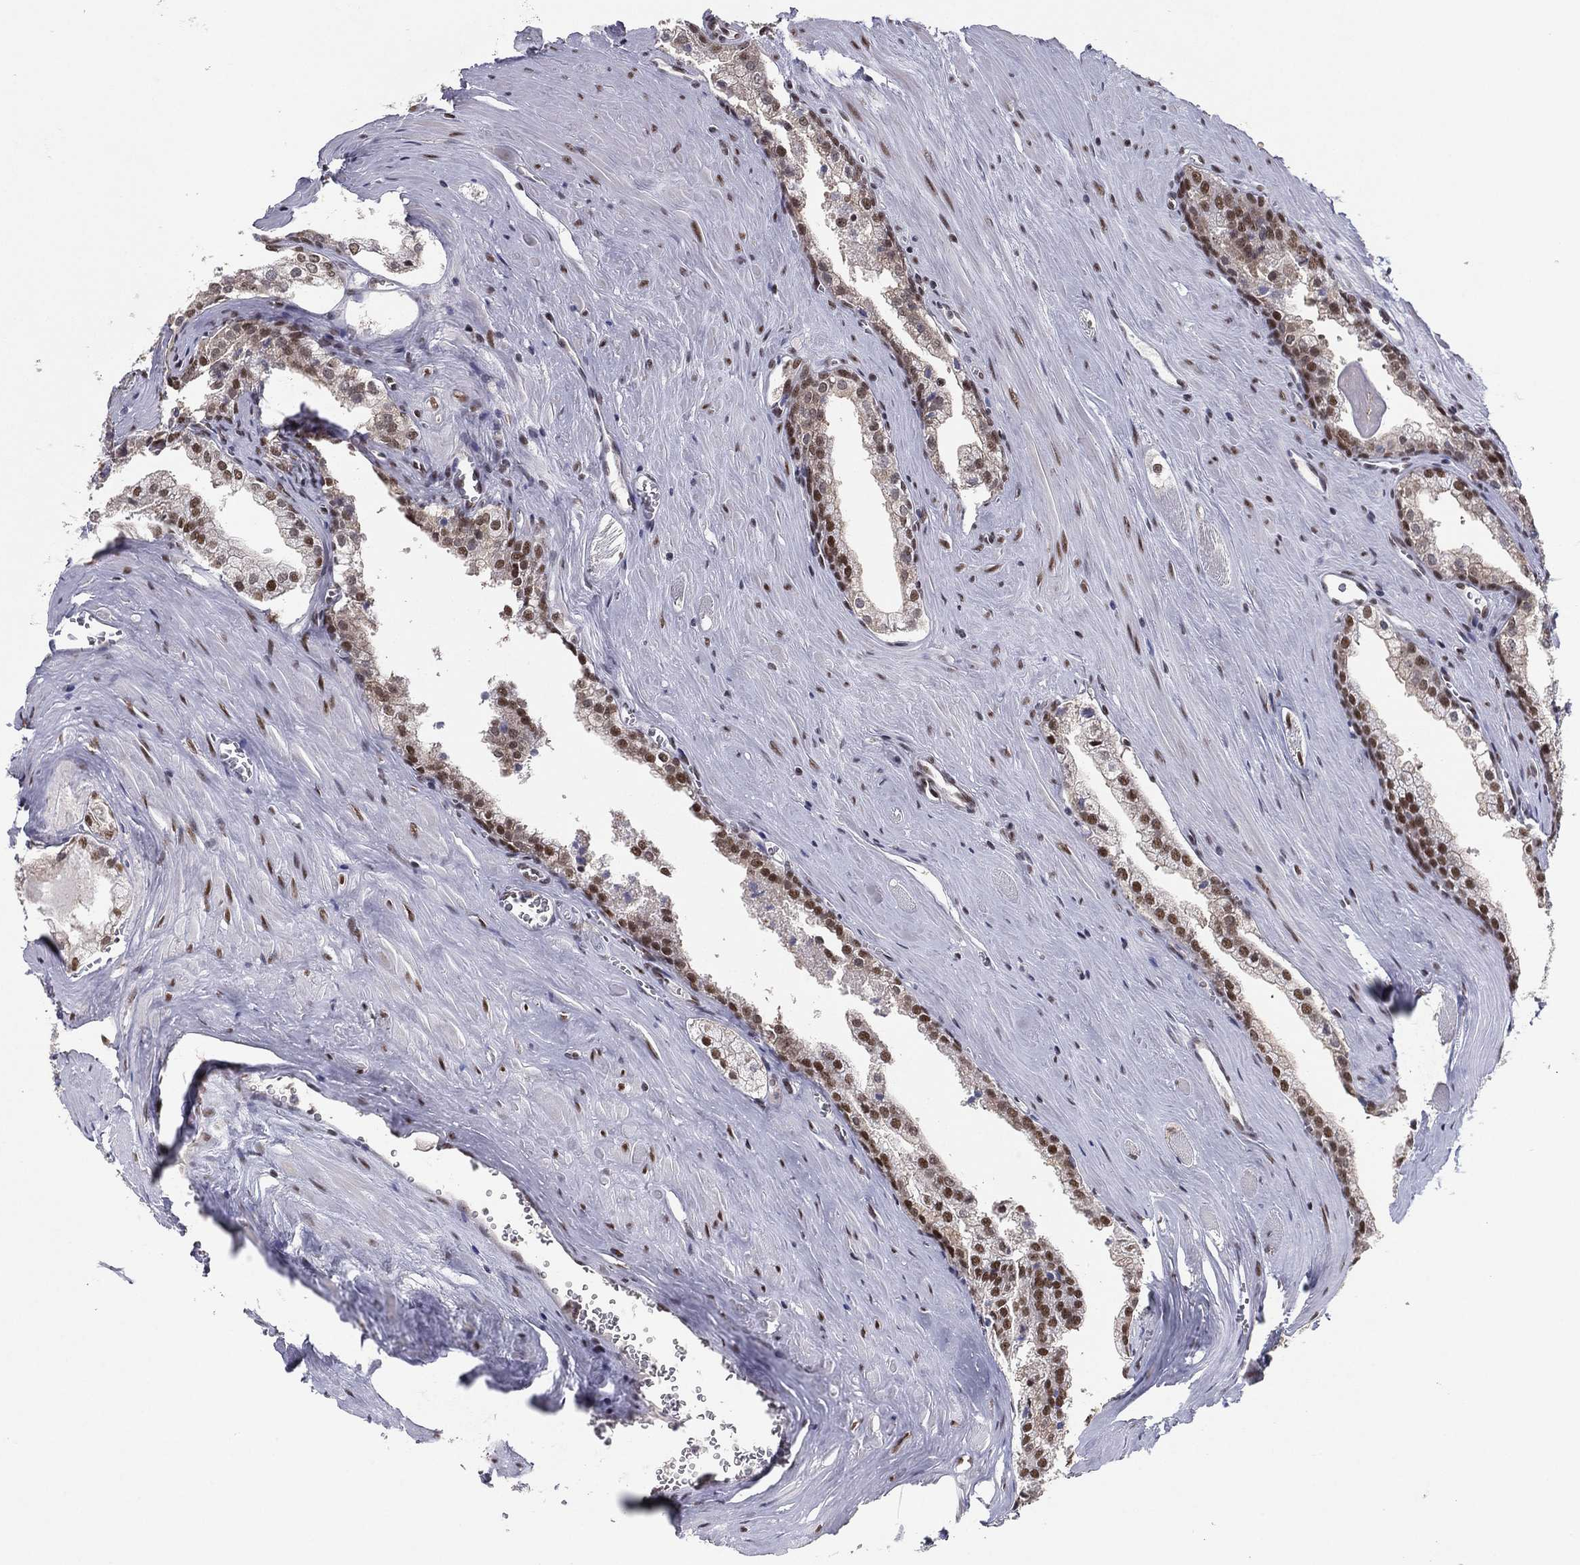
{"staining": {"intensity": "strong", "quantity": "25%-75%", "location": "nuclear"}, "tissue": "prostate cancer", "cell_type": "Tumor cells", "image_type": "cancer", "snomed": [{"axis": "morphology", "description": "Adenocarcinoma, NOS"}, {"axis": "topography", "description": "Prostate"}], "caption": "DAB (3,3'-diaminobenzidine) immunohistochemical staining of human prostate cancer exhibits strong nuclear protein positivity in about 25%-75% of tumor cells.", "gene": "GPALPP1", "patient": {"sex": "male", "age": 72}}